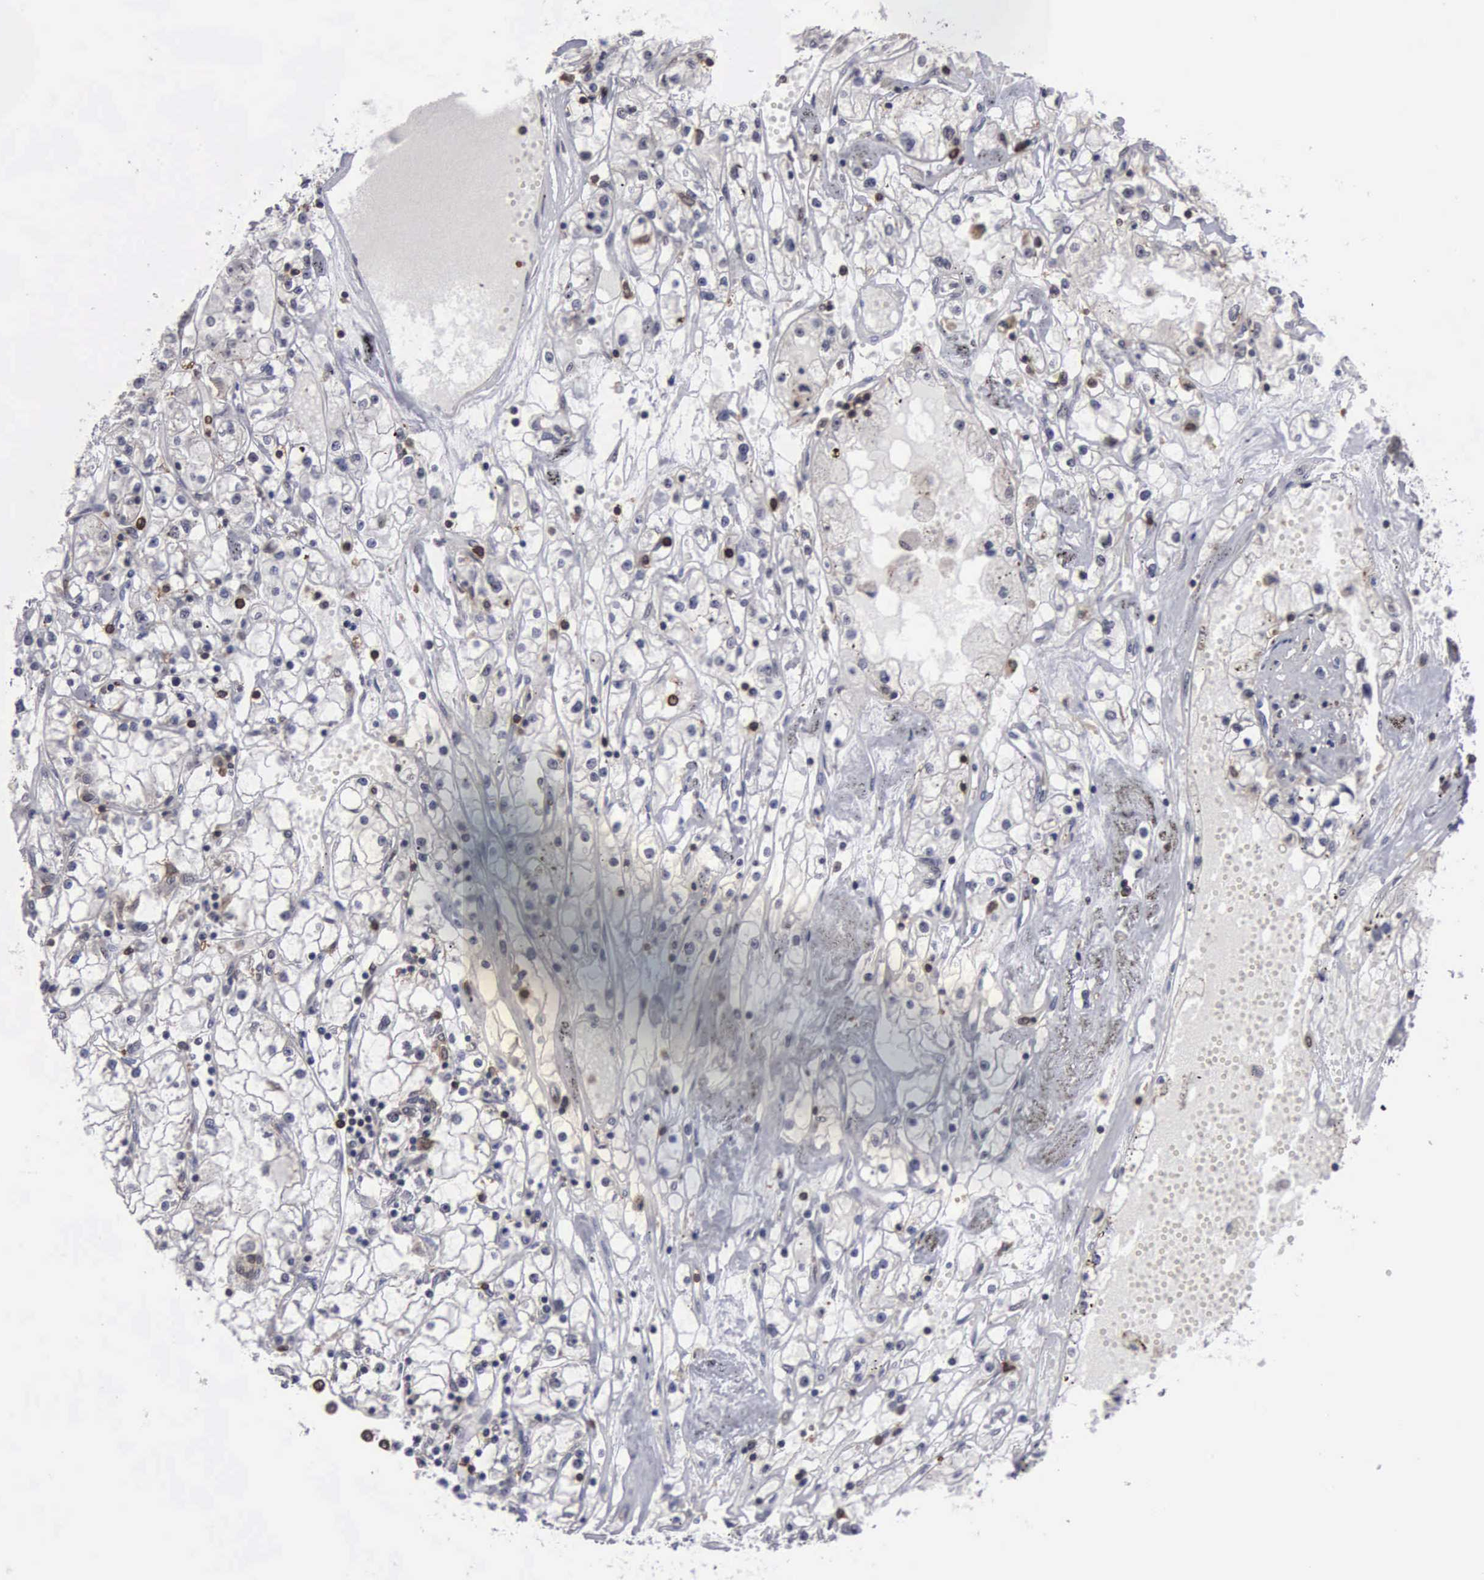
{"staining": {"intensity": "moderate", "quantity": "<25%", "location": "nuclear"}, "tissue": "renal cancer", "cell_type": "Tumor cells", "image_type": "cancer", "snomed": [{"axis": "morphology", "description": "Adenocarcinoma, NOS"}, {"axis": "topography", "description": "Kidney"}], "caption": "Renal adenocarcinoma stained for a protein displays moderate nuclear positivity in tumor cells.", "gene": "TRMT5", "patient": {"sex": "male", "age": 56}}